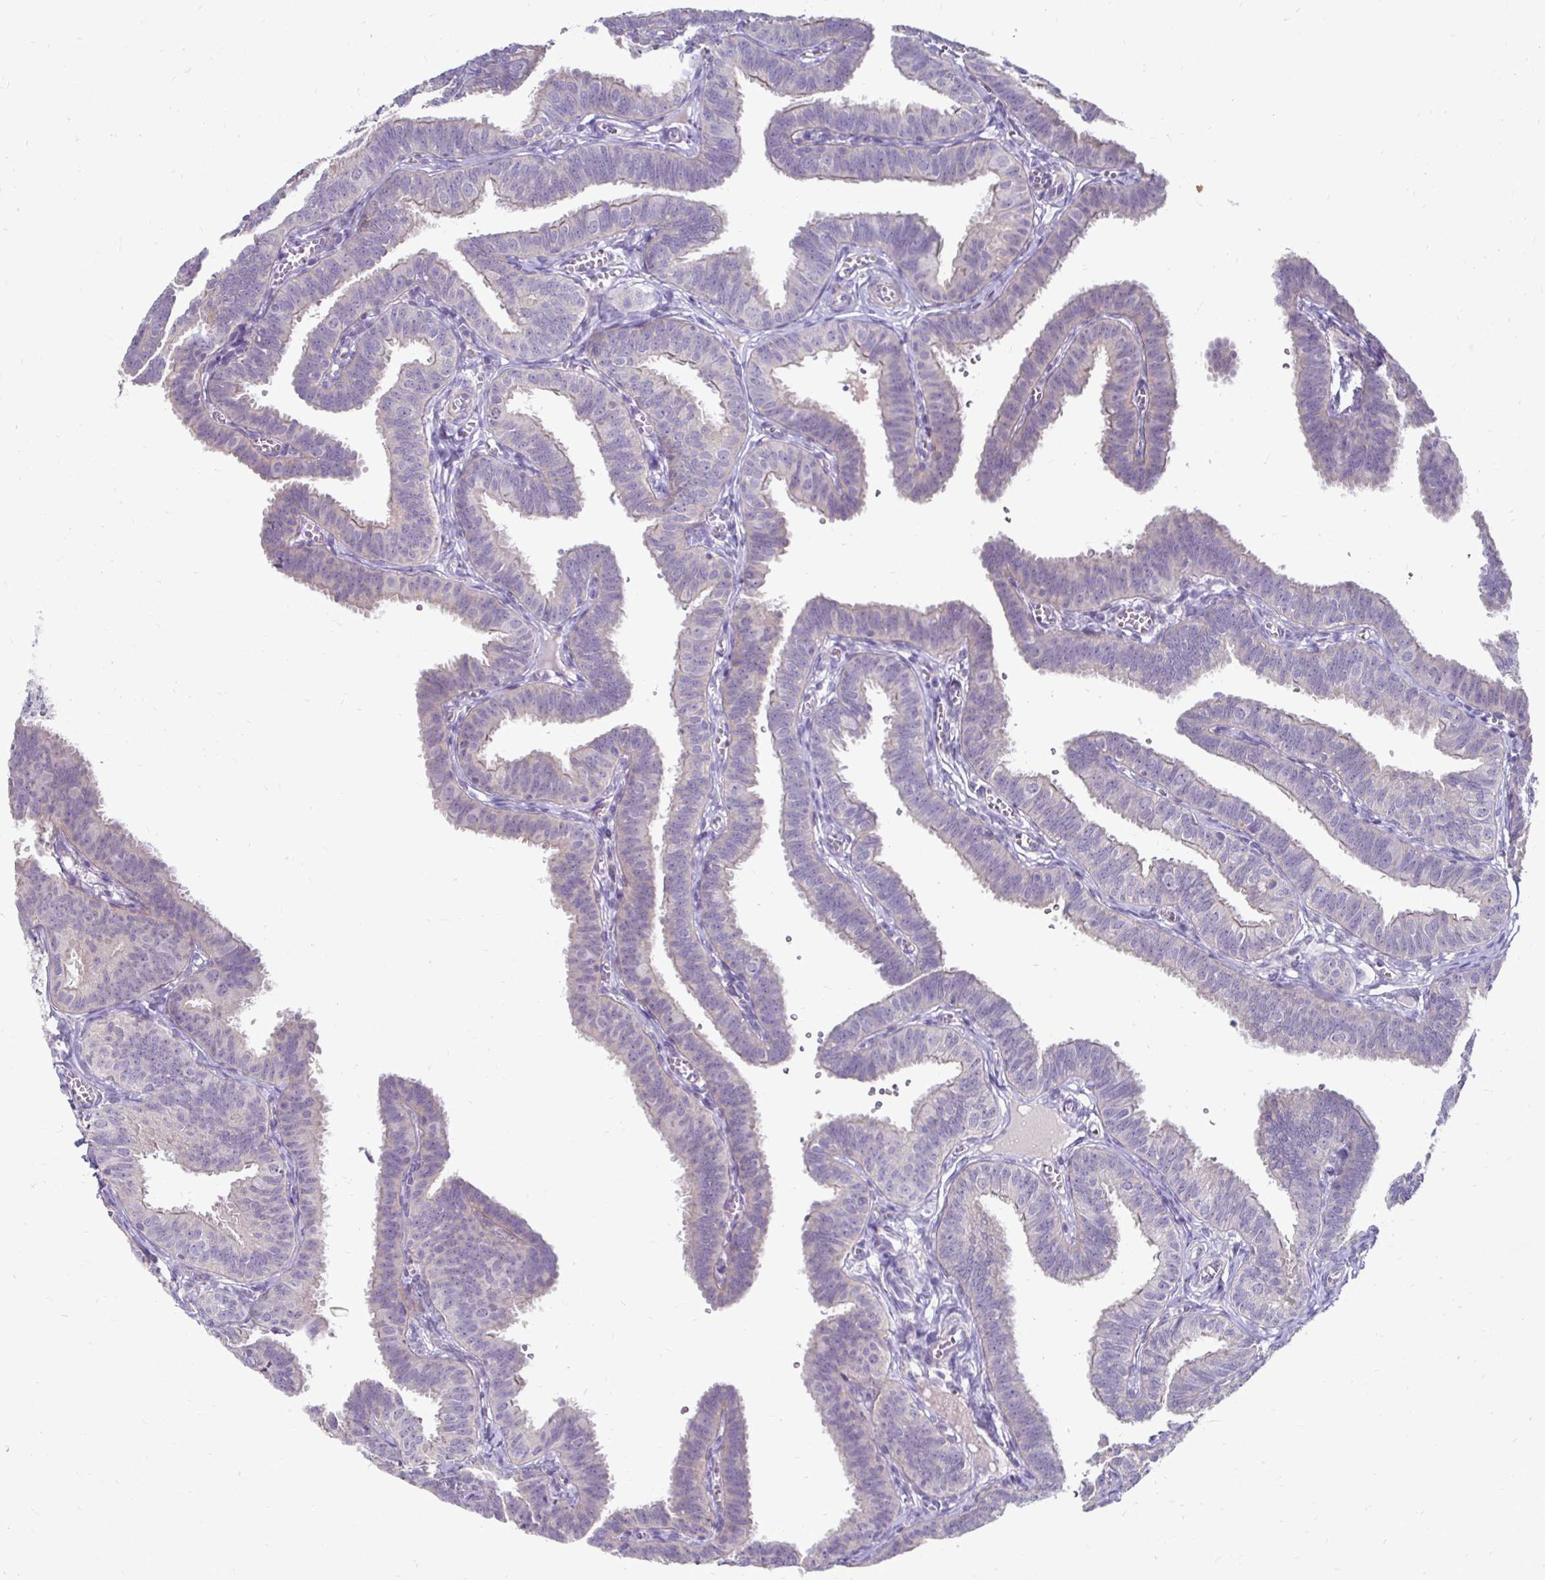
{"staining": {"intensity": "weak", "quantity": "<25%", "location": "cytoplasmic/membranous"}, "tissue": "fallopian tube", "cell_type": "Glandular cells", "image_type": "normal", "snomed": [{"axis": "morphology", "description": "Normal tissue, NOS"}, {"axis": "topography", "description": "Fallopian tube"}], "caption": "This micrograph is of normal fallopian tube stained with IHC to label a protein in brown with the nuclei are counter-stained blue. There is no positivity in glandular cells. Brightfield microscopy of IHC stained with DAB (brown) and hematoxylin (blue), captured at high magnification.", "gene": "AKAP6", "patient": {"sex": "female", "age": 25}}